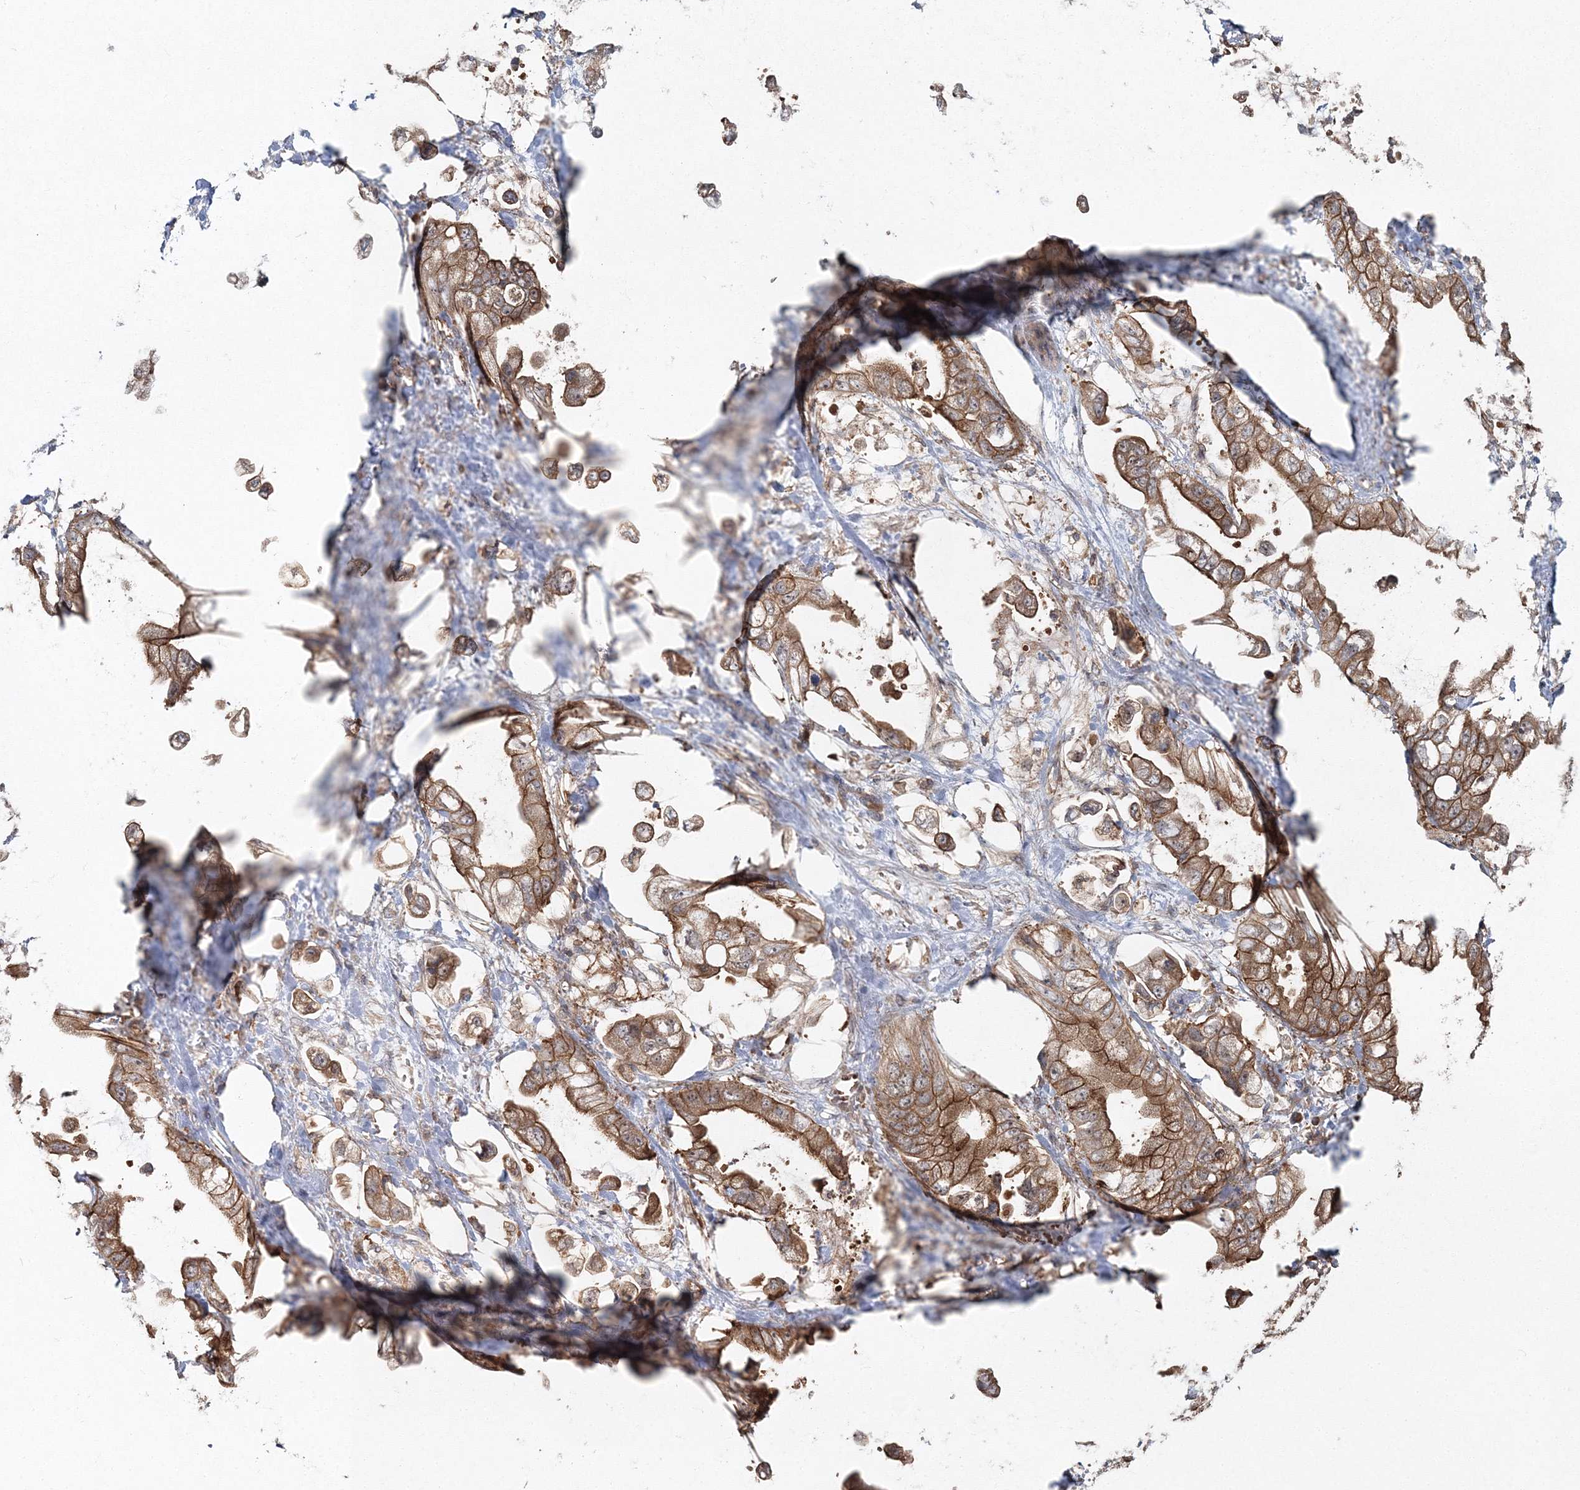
{"staining": {"intensity": "moderate", "quantity": ">75%", "location": "cytoplasmic/membranous"}, "tissue": "stomach cancer", "cell_type": "Tumor cells", "image_type": "cancer", "snomed": [{"axis": "morphology", "description": "Adenocarcinoma, NOS"}, {"axis": "topography", "description": "Stomach"}], "caption": "Immunohistochemistry histopathology image of neoplastic tissue: human stomach cancer stained using IHC exhibits medium levels of moderate protein expression localized specifically in the cytoplasmic/membranous of tumor cells, appearing as a cytoplasmic/membranous brown color.", "gene": "PCBD2", "patient": {"sex": "male", "age": 62}}